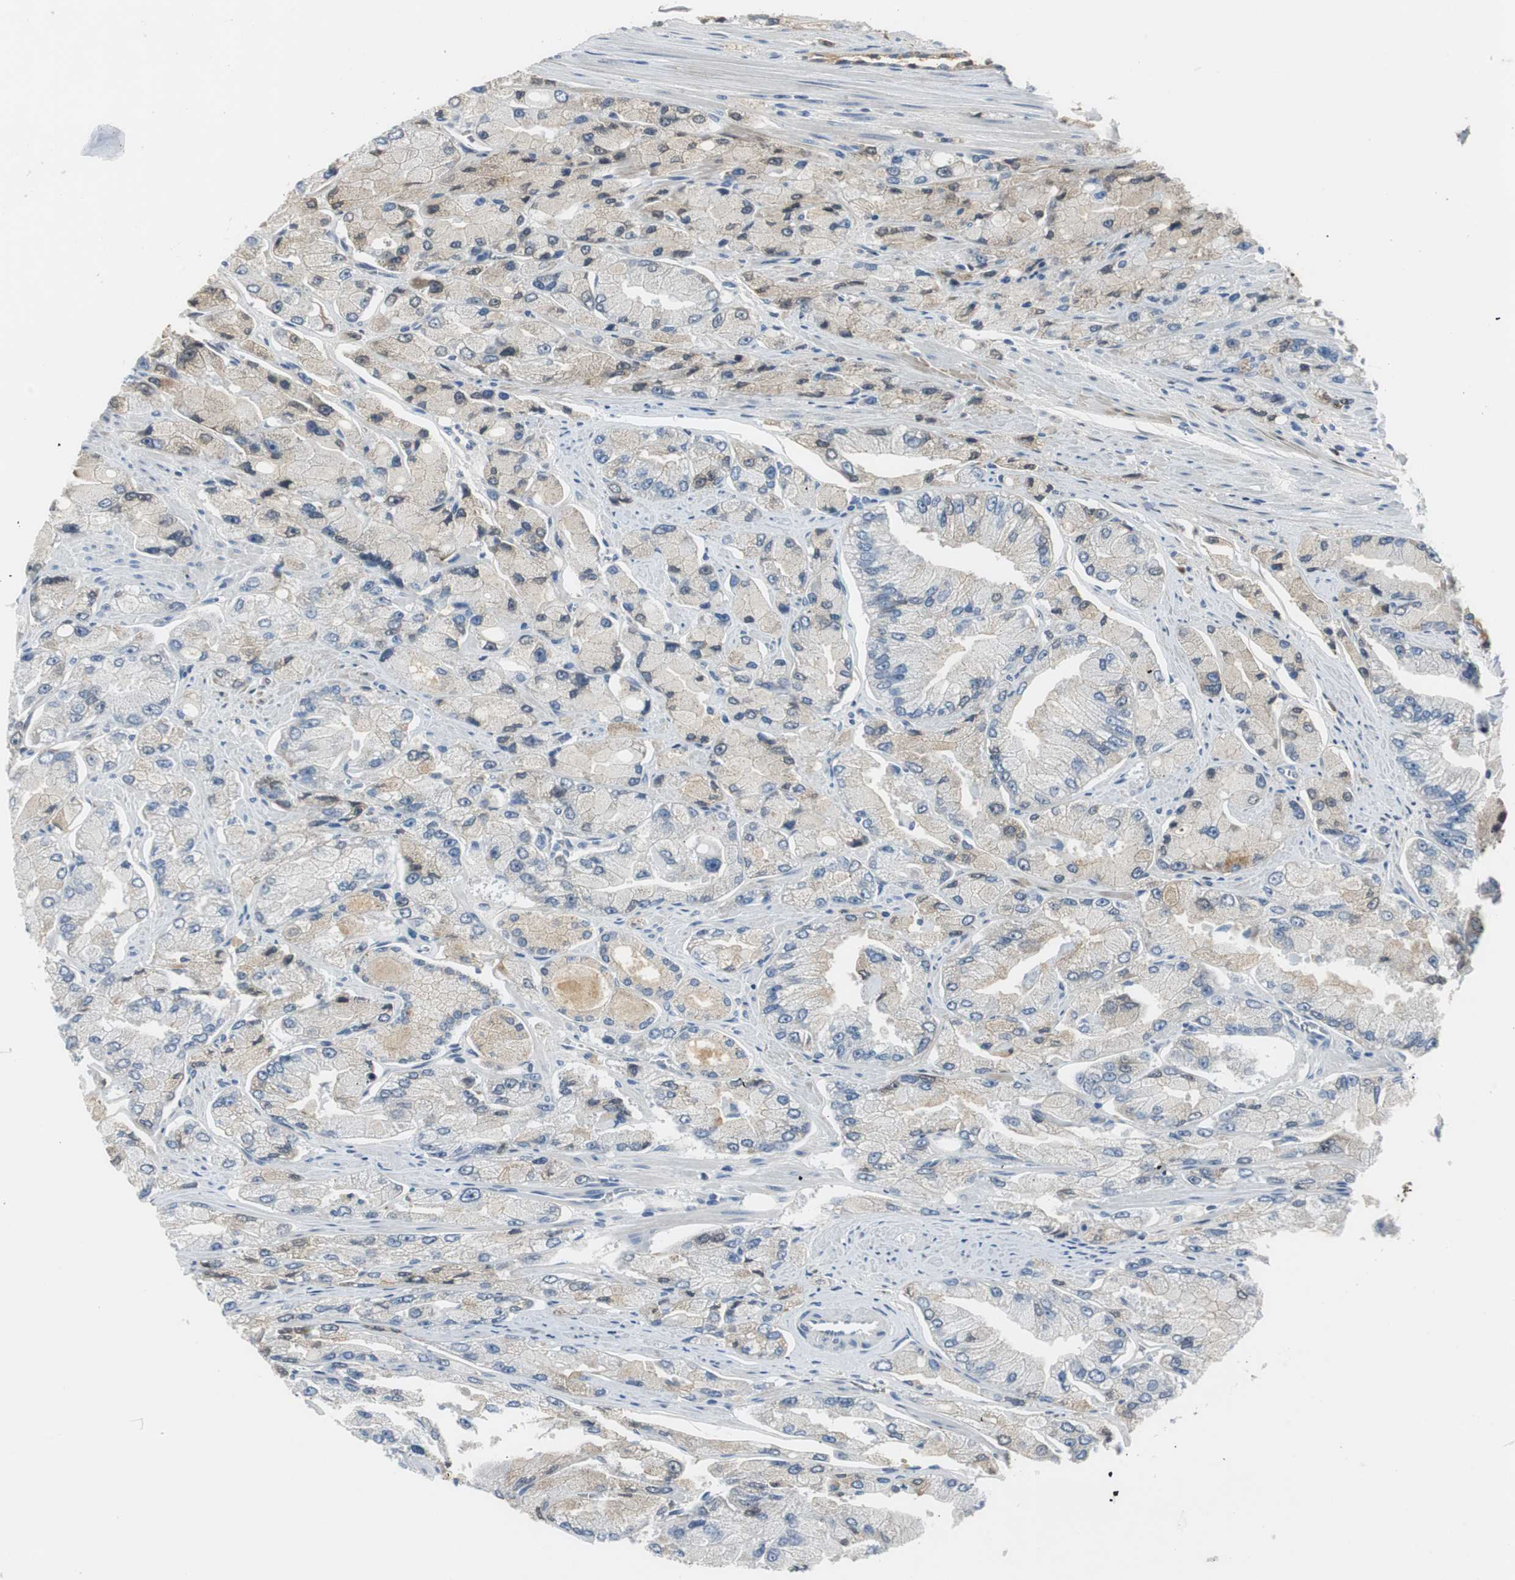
{"staining": {"intensity": "weak", "quantity": "<25%", "location": "cytoplasmic/membranous"}, "tissue": "prostate cancer", "cell_type": "Tumor cells", "image_type": "cancer", "snomed": [{"axis": "morphology", "description": "Adenocarcinoma, High grade"}, {"axis": "topography", "description": "Prostate"}], "caption": "An immunohistochemistry (IHC) photomicrograph of prostate cancer is shown. There is no staining in tumor cells of prostate cancer.", "gene": "SERPINF1", "patient": {"sex": "male", "age": 58}}